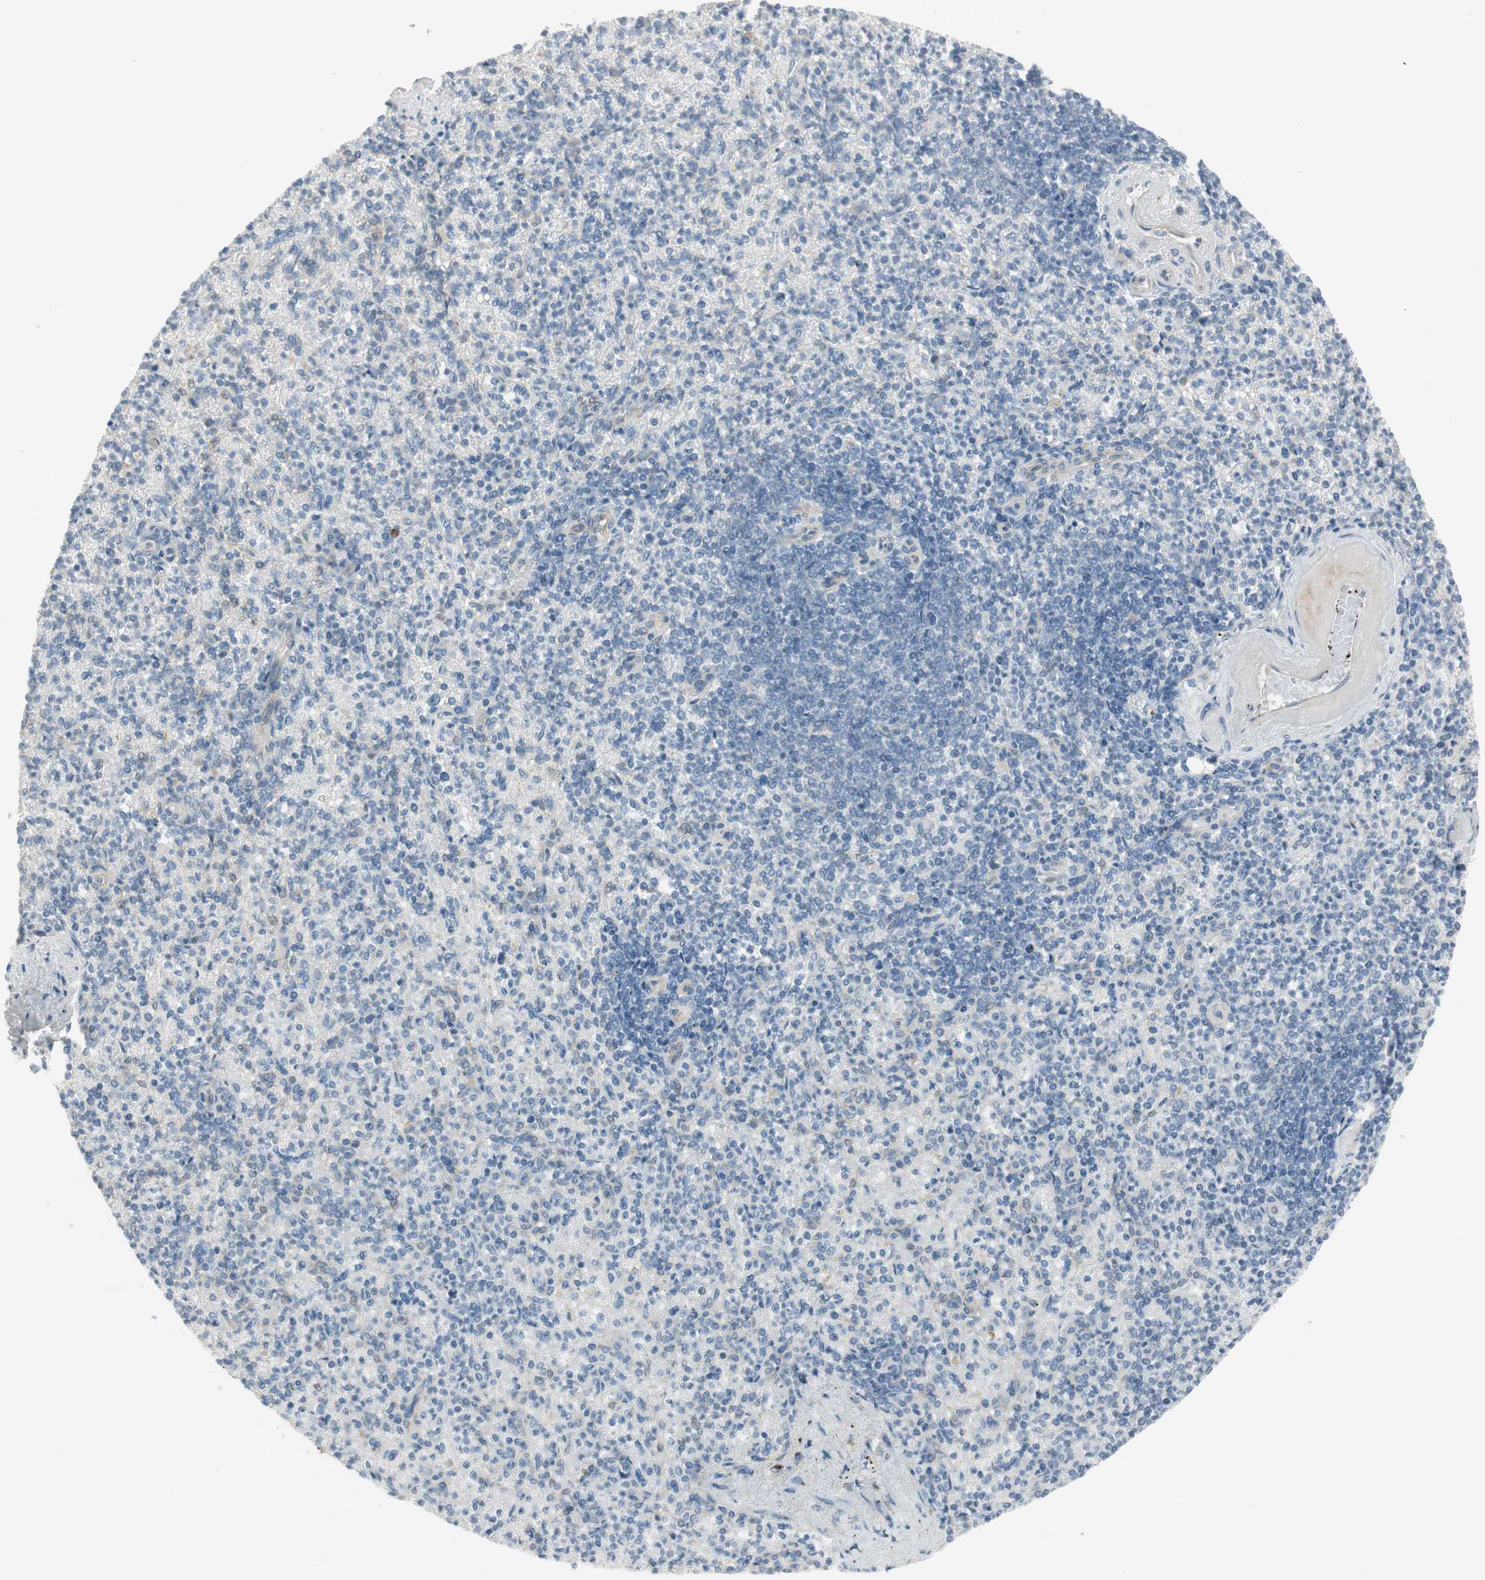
{"staining": {"intensity": "weak", "quantity": "<25%", "location": "cytoplasmic/membranous"}, "tissue": "spleen", "cell_type": "Cells in red pulp", "image_type": "normal", "snomed": [{"axis": "morphology", "description": "Normal tissue, NOS"}, {"axis": "topography", "description": "Spleen"}], "caption": "IHC histopathology image of unremarkable spleen: spleen stained with DAB (3,3'-diaminobenzidine) exhibits no significant protein expression in cells in red pulp.", "gene": "STON1", "patient": {"sex": "female", "age": 74}}